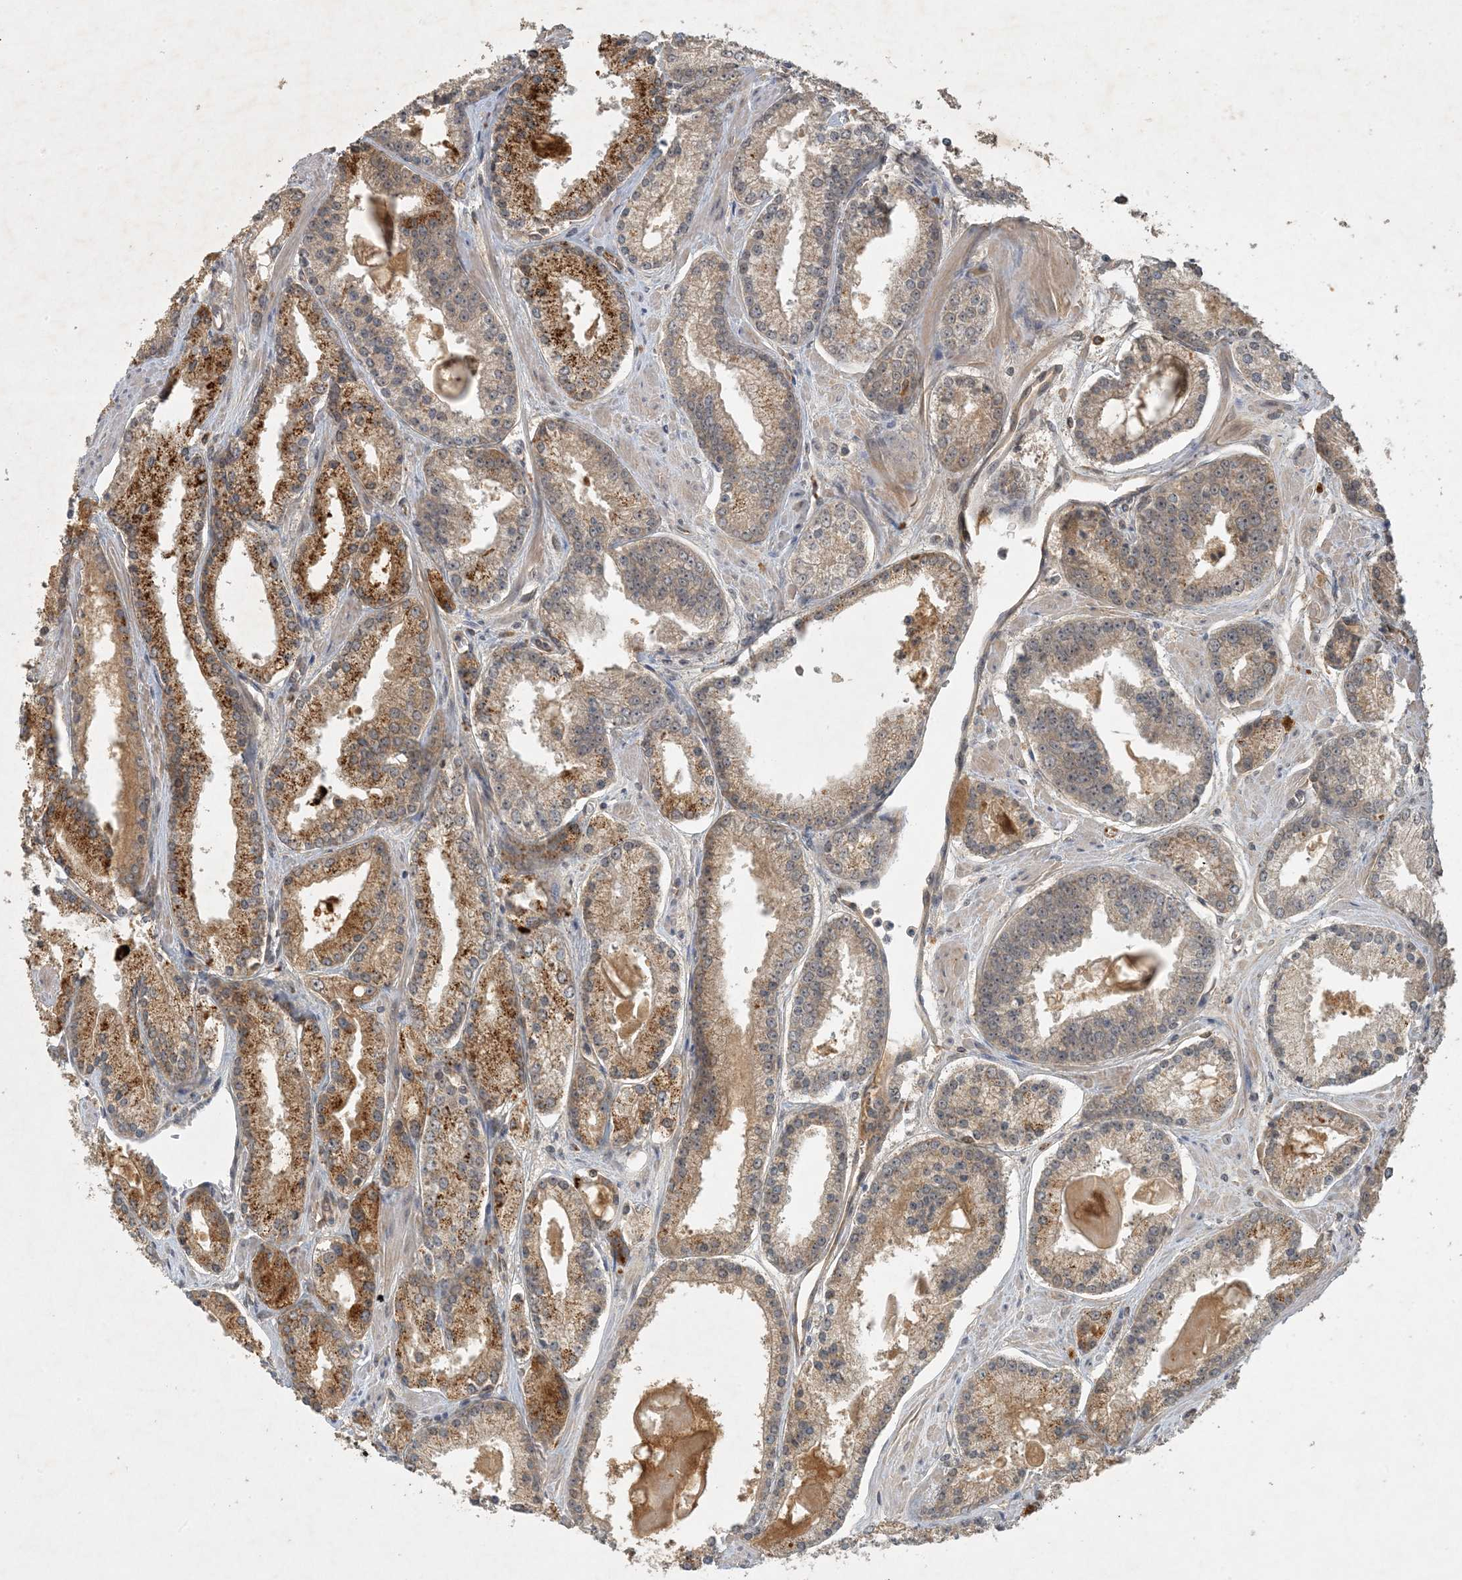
{"staining": {"intensity": "moderate", "quantity": "25%-75%", "location": "cytoplasmic/membranous"}, "tissue": "prostate cancer", "cell_type": "Tumor cells", "image_type": "cancer", "snomed": [{"axis": "morphology", "description": "Adenocarcinoma, Low grade"}, {"axis": "topography", "description": "Prostate"}], "caption": "The immunohistochemical stain labels moderate cytoplasmic/membranous staining in tumor cells of prostate cancer tissue.", "gene": "ZCCHC4", "patient": {"sex": "male", "age": 54}}